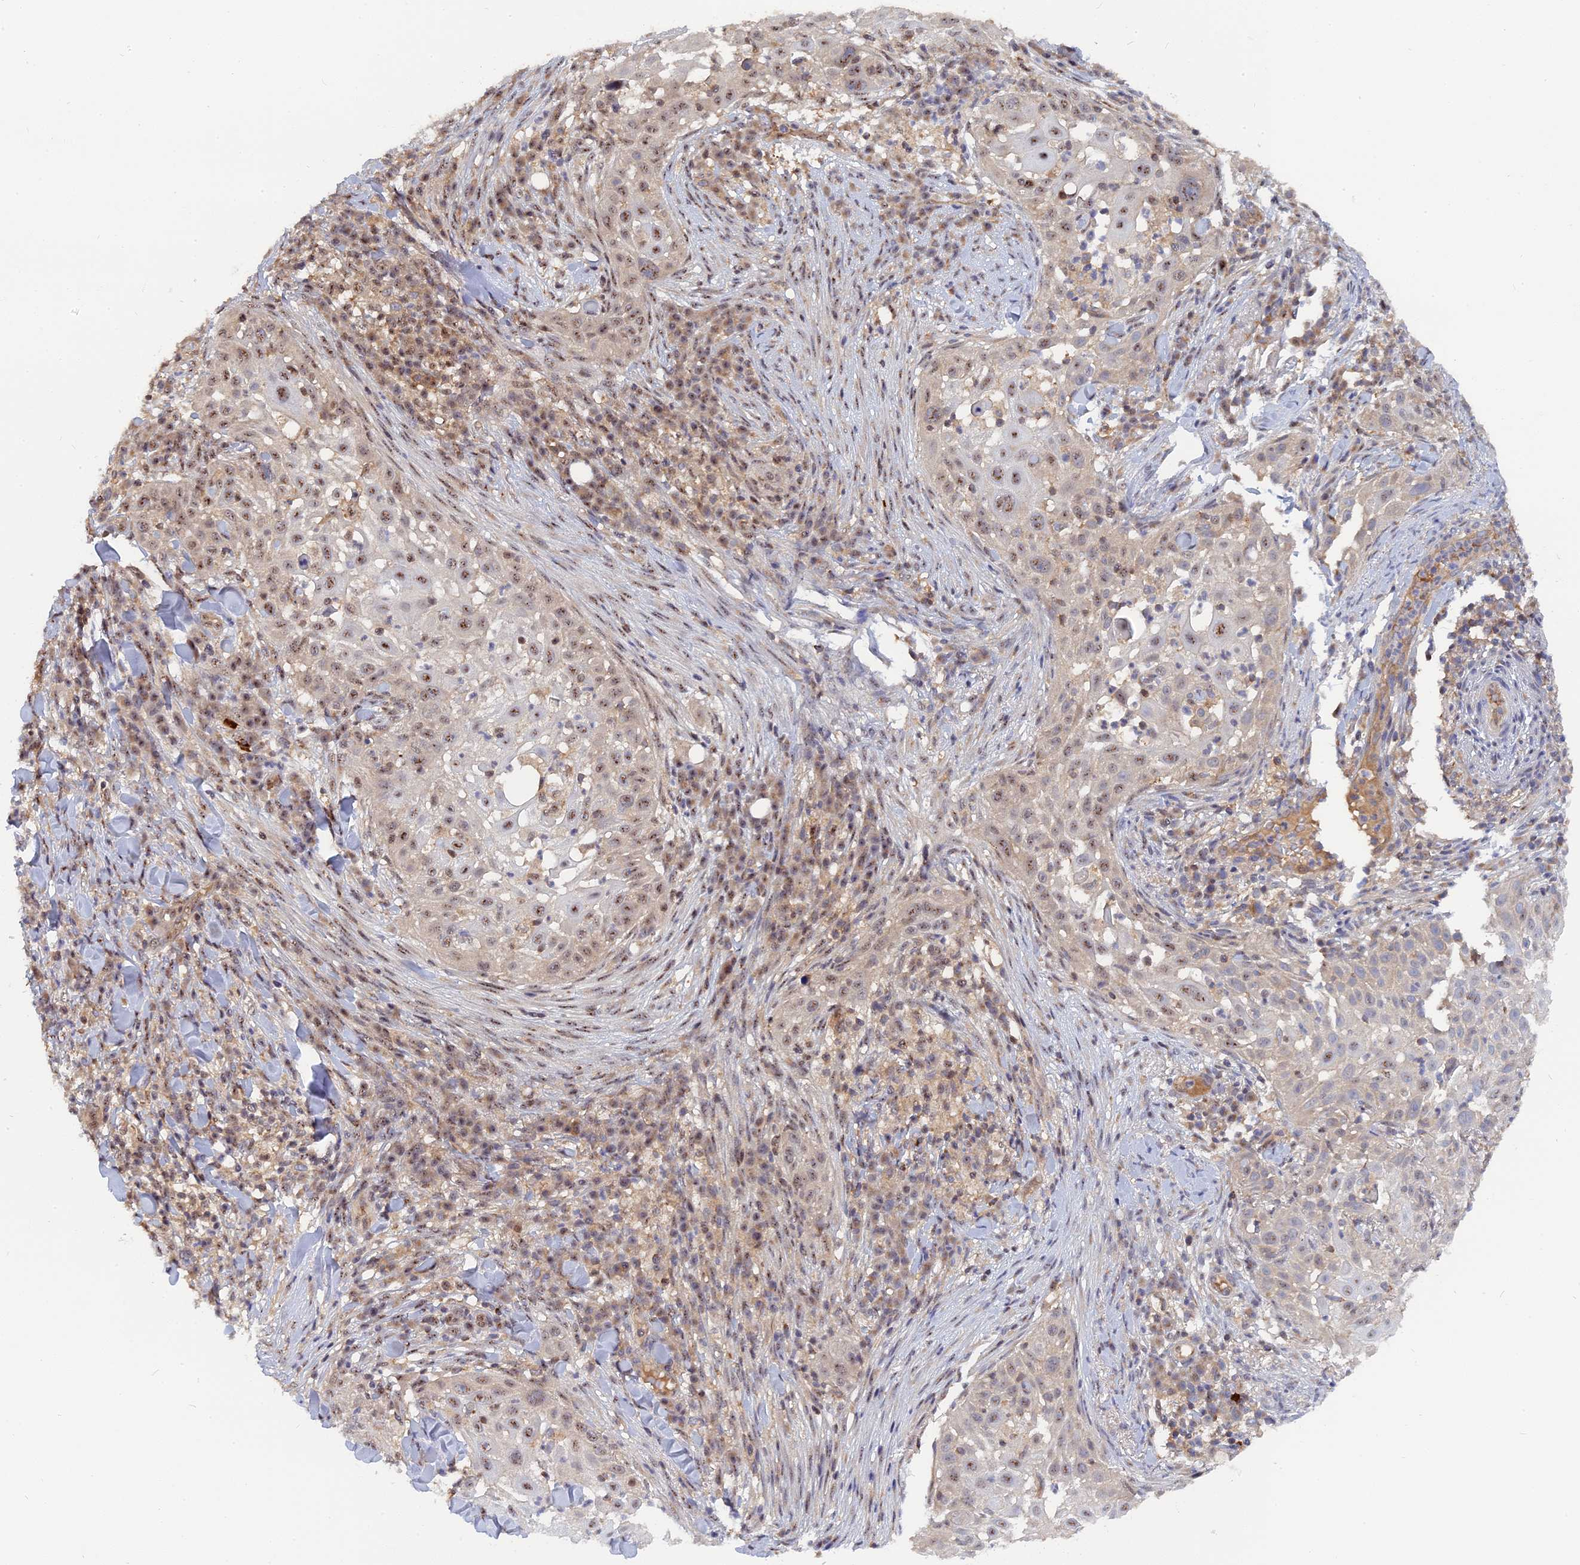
{"staining": {"intensity": "moderate", "quantity": ">75%", "location": "nuclear"}, "tissue": "skin cancer", "cell_type": "Tumor cells", "image_type": "cancer", "snomed": [{"axis": "morphology", "description": "Squamous cell carcinoma, NOS"}, {"axis": "topography", "description": "Skin"}], "caption": "Skin cancer (squamous cell carcinoma) tissue displays moderate nuclear staining in approximately >75% of tumor cells, visualized by immunohistochemistry.", "gene": "TAB1", "patient": {"sex": "female", "age": 44}}